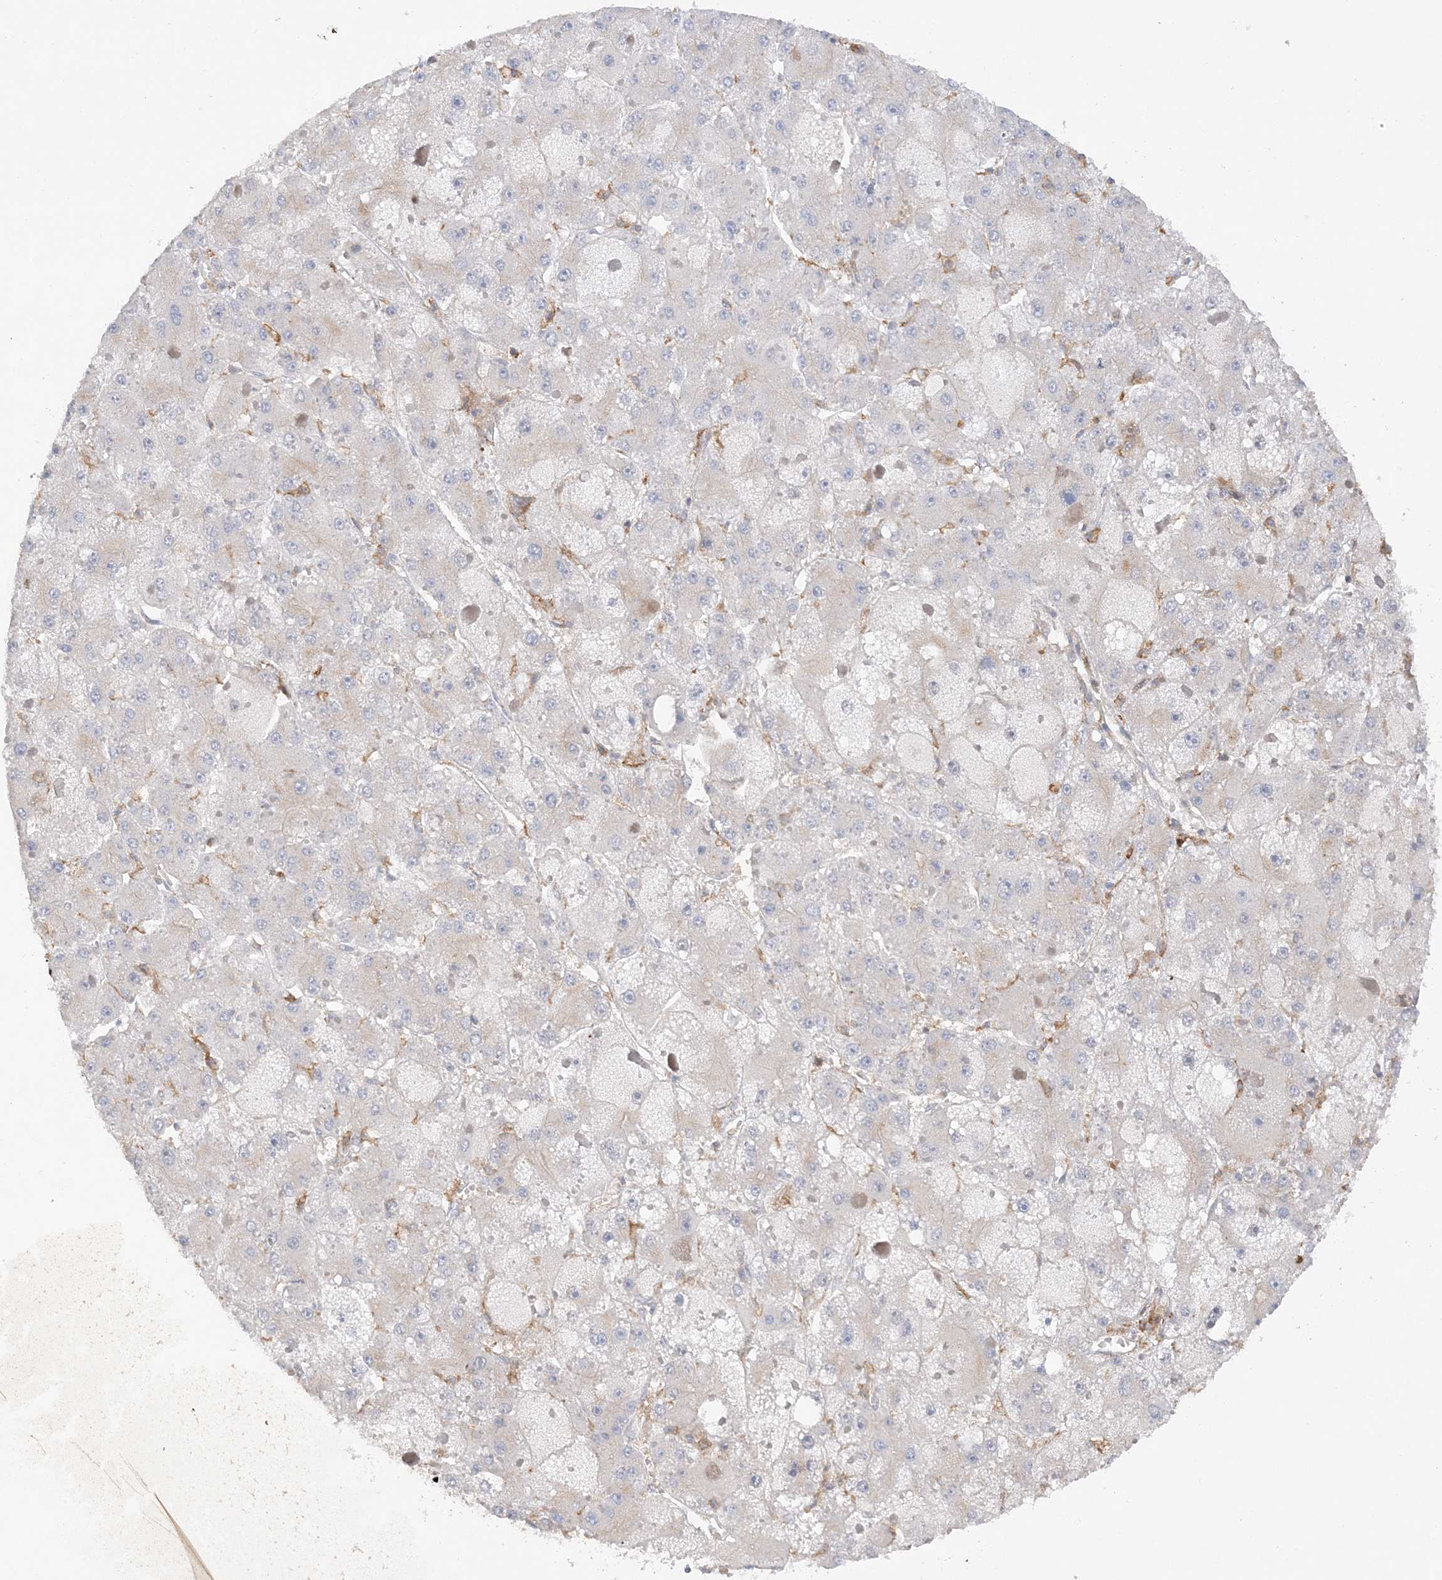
{"staining": {"intensity": "negative", "quantity": "none", "location": "none"}, "tissue": "liver cancer", "cell_type": "Tumor cells", "image_type": "cancer", "snomed": [{"axis": "morphology", "description": "Carcinoma, Hepatocellular, NOS"}, {"axis": "topography", "description": "Liver"}], "caption": "There is no significant positivity in tumor cells of hepatocellular carcinoma (liver).", "gene": "PHACTR2", "patient": {"sex": "female", "age": 73}}